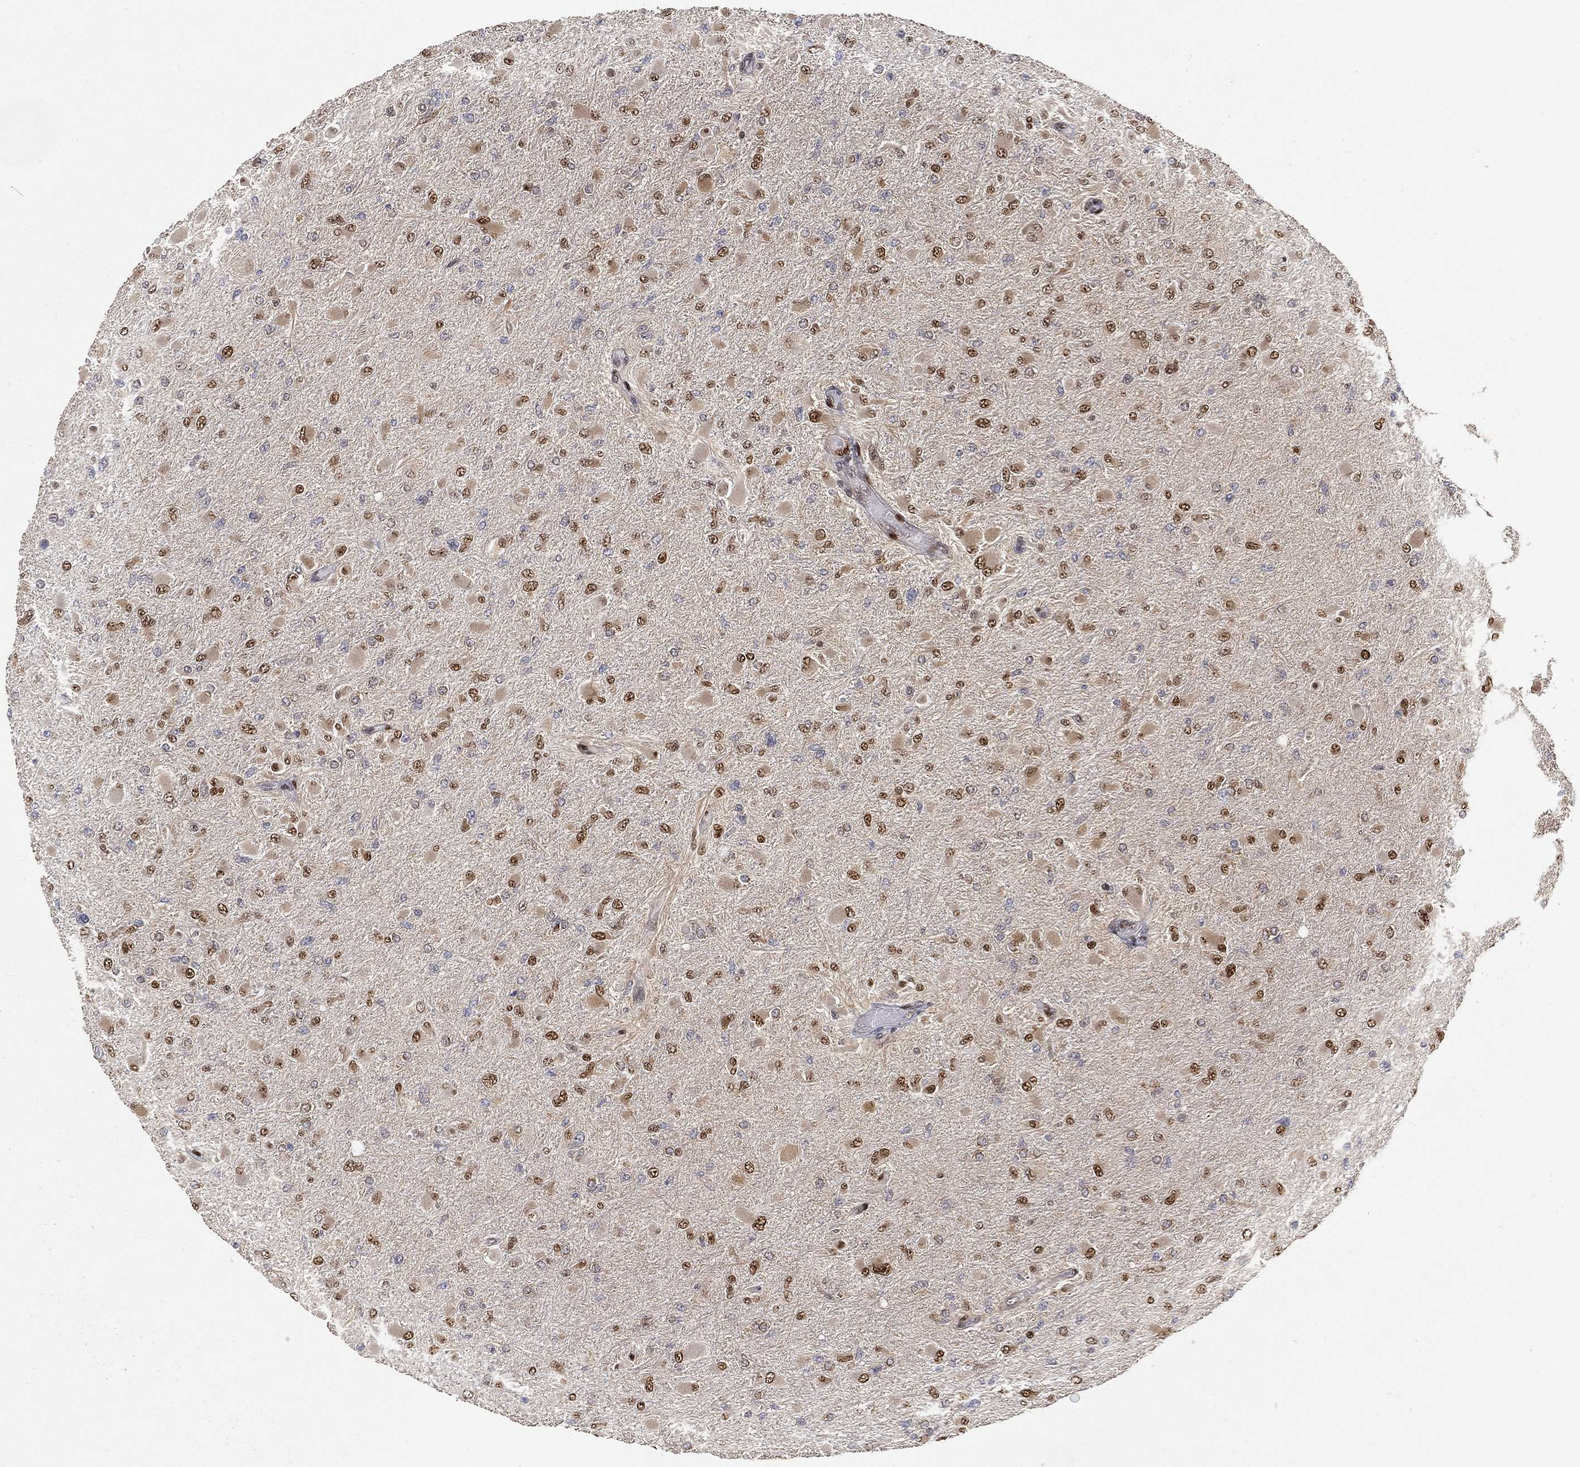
{"staining": {"intensity": "moderate", "quantity": ">75%", "location": "nuclear"}, "tissue": "glioma", "cell_type": "Tumor cells", "image_type": "cancer", "snomed": [{"axis": "morphology", "description": "Glioma, malignant, High grade"}, {"axis": "topography", "description": "Cerebral cortex"}], "caption": "IHC of glioma reveals medium levels of moderate nuclear staining in approximately >75% of tumor cells.", "gene": "CRTC3", "patient": {"sex": "female", "age": 36}}